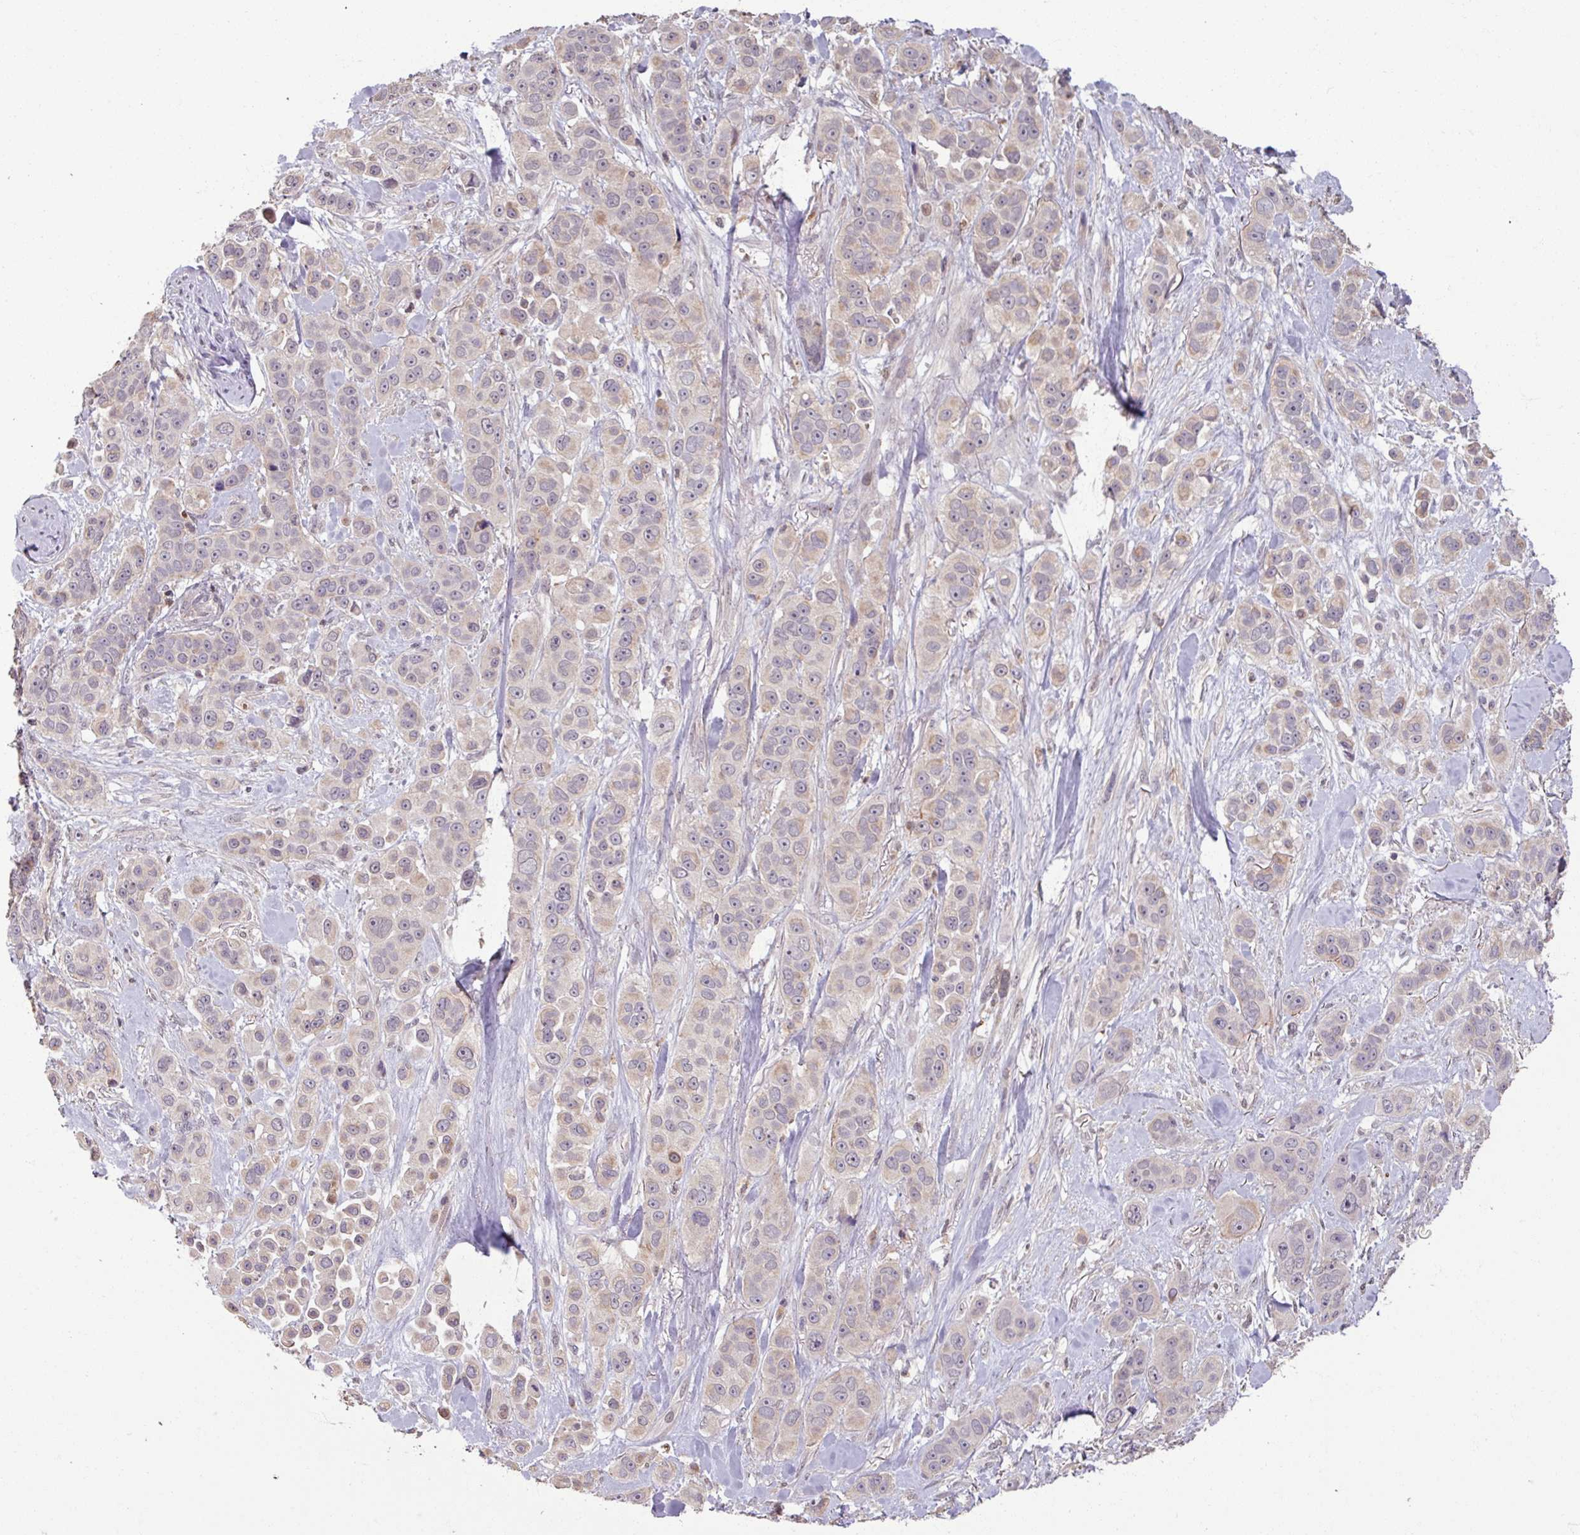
{"staining": {"intensity": "weak", "quantity": "<25%", "location": "cytoplasmic/membranous"}, "tissue": "skin cancer", "cell_type": "Tumor cells", "image_type": "cancer", "snomed": [{"axis": "morphology", "description": "Squamous cell carcinoma, NOS"}, {"axis": "topography", "description": "Skin"}], "caption": "Skin squamous cell carcinoma stained for a protein using IHC demonstrates no expression tumor cells.", "gene": "OR6B1", "patient": {"sex": "male", "age": 67}}